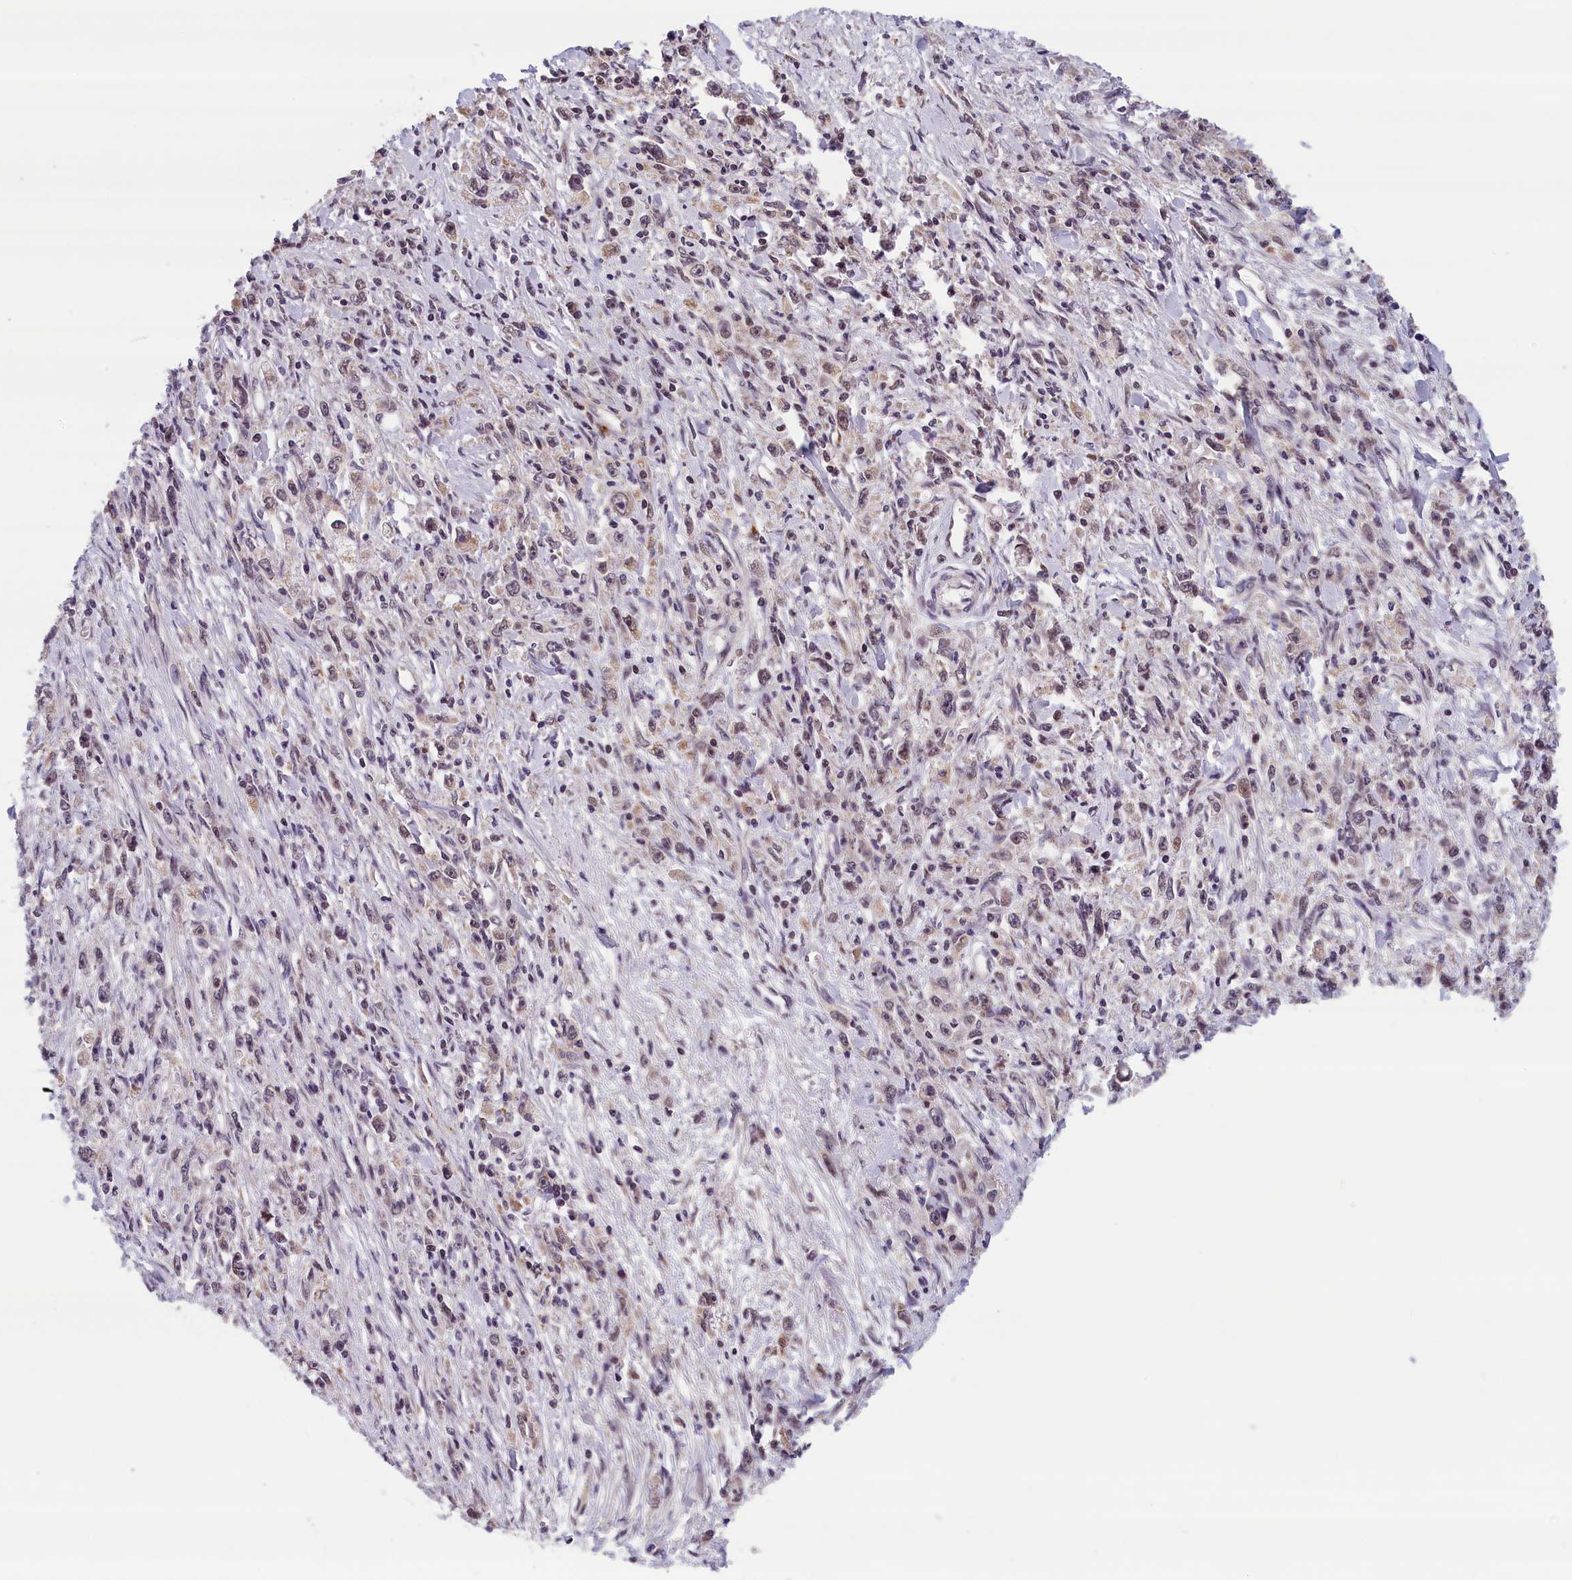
{"staining": {"intensity": "weak", "quantity": "<25%", "location": "nuclear"}, "tissue": "stomach cancer", "cell_type": "Tumor cells", "image_type": "cancer", "snomed": [{"axis": "morphology", "description": "Adenocarcinoma, NOS"}, {"axis": "topography", "description": "Stomach"}], "caption": "Tumor cells are negative for brown protein staining in stomach adenocarcinoma.", "gene": "KCNK6", "patient": {"sex": "female", "age": 59}}